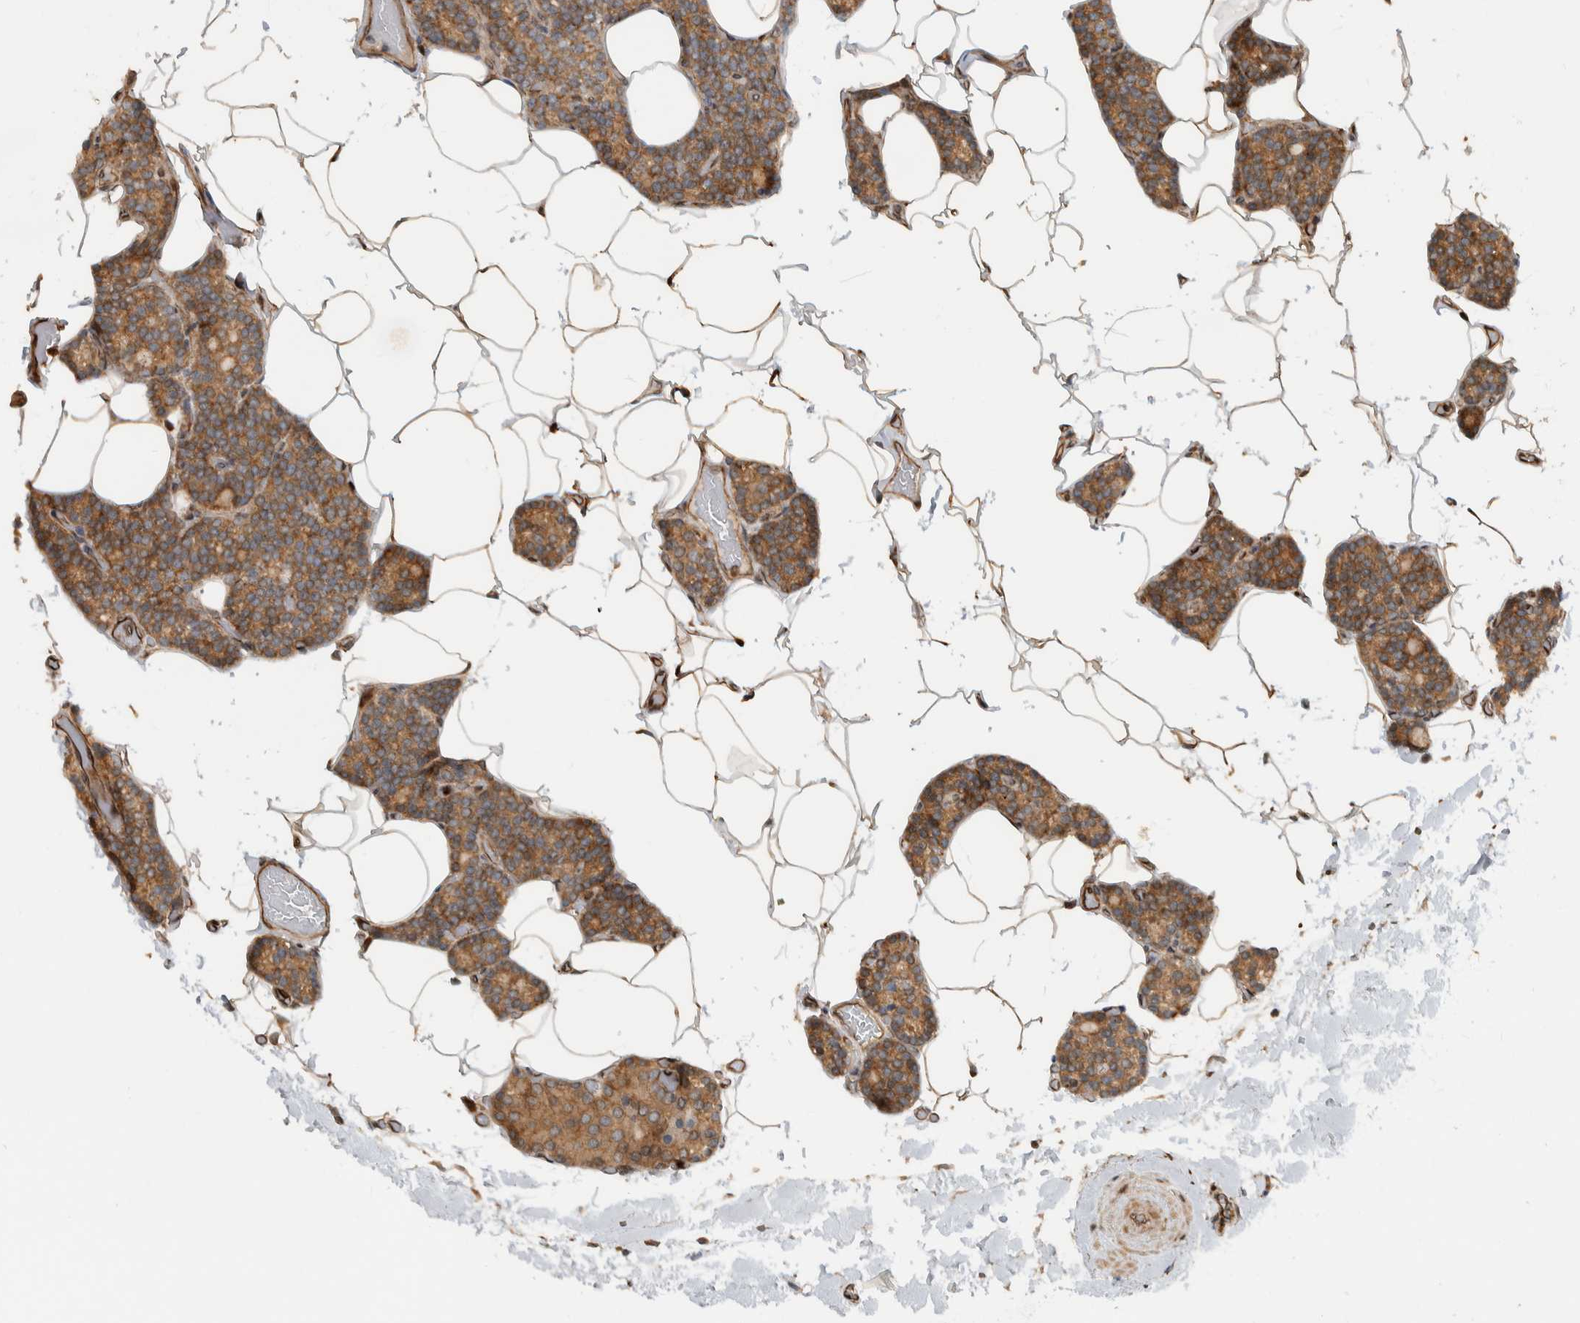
{"staining": {"intensity": "moderate", "quantity": ">75%", "location": "cytoplasmic/membranous"}, "tissue": "parathyroid gland", "cell_type": "Glandular cells", "image_type": "normal", "snomed": [{"axis": "morphology", "description": "Normal tissue, NOS"}, {"axis": "topography", "description": "Parathyroid gland"}], "caption": "Benign parathyroid gland was stained to show a protein in brown. There is medium levels of moderate cytoplasmic/membranous staining in approximately >75% of glandular cells. (DAB (3,3'-diaminobenzidine) IHC with brightfield microscopy, high magnification).", "gene": "CNTROB", "patient": {"sex": "male", "age": 52}}